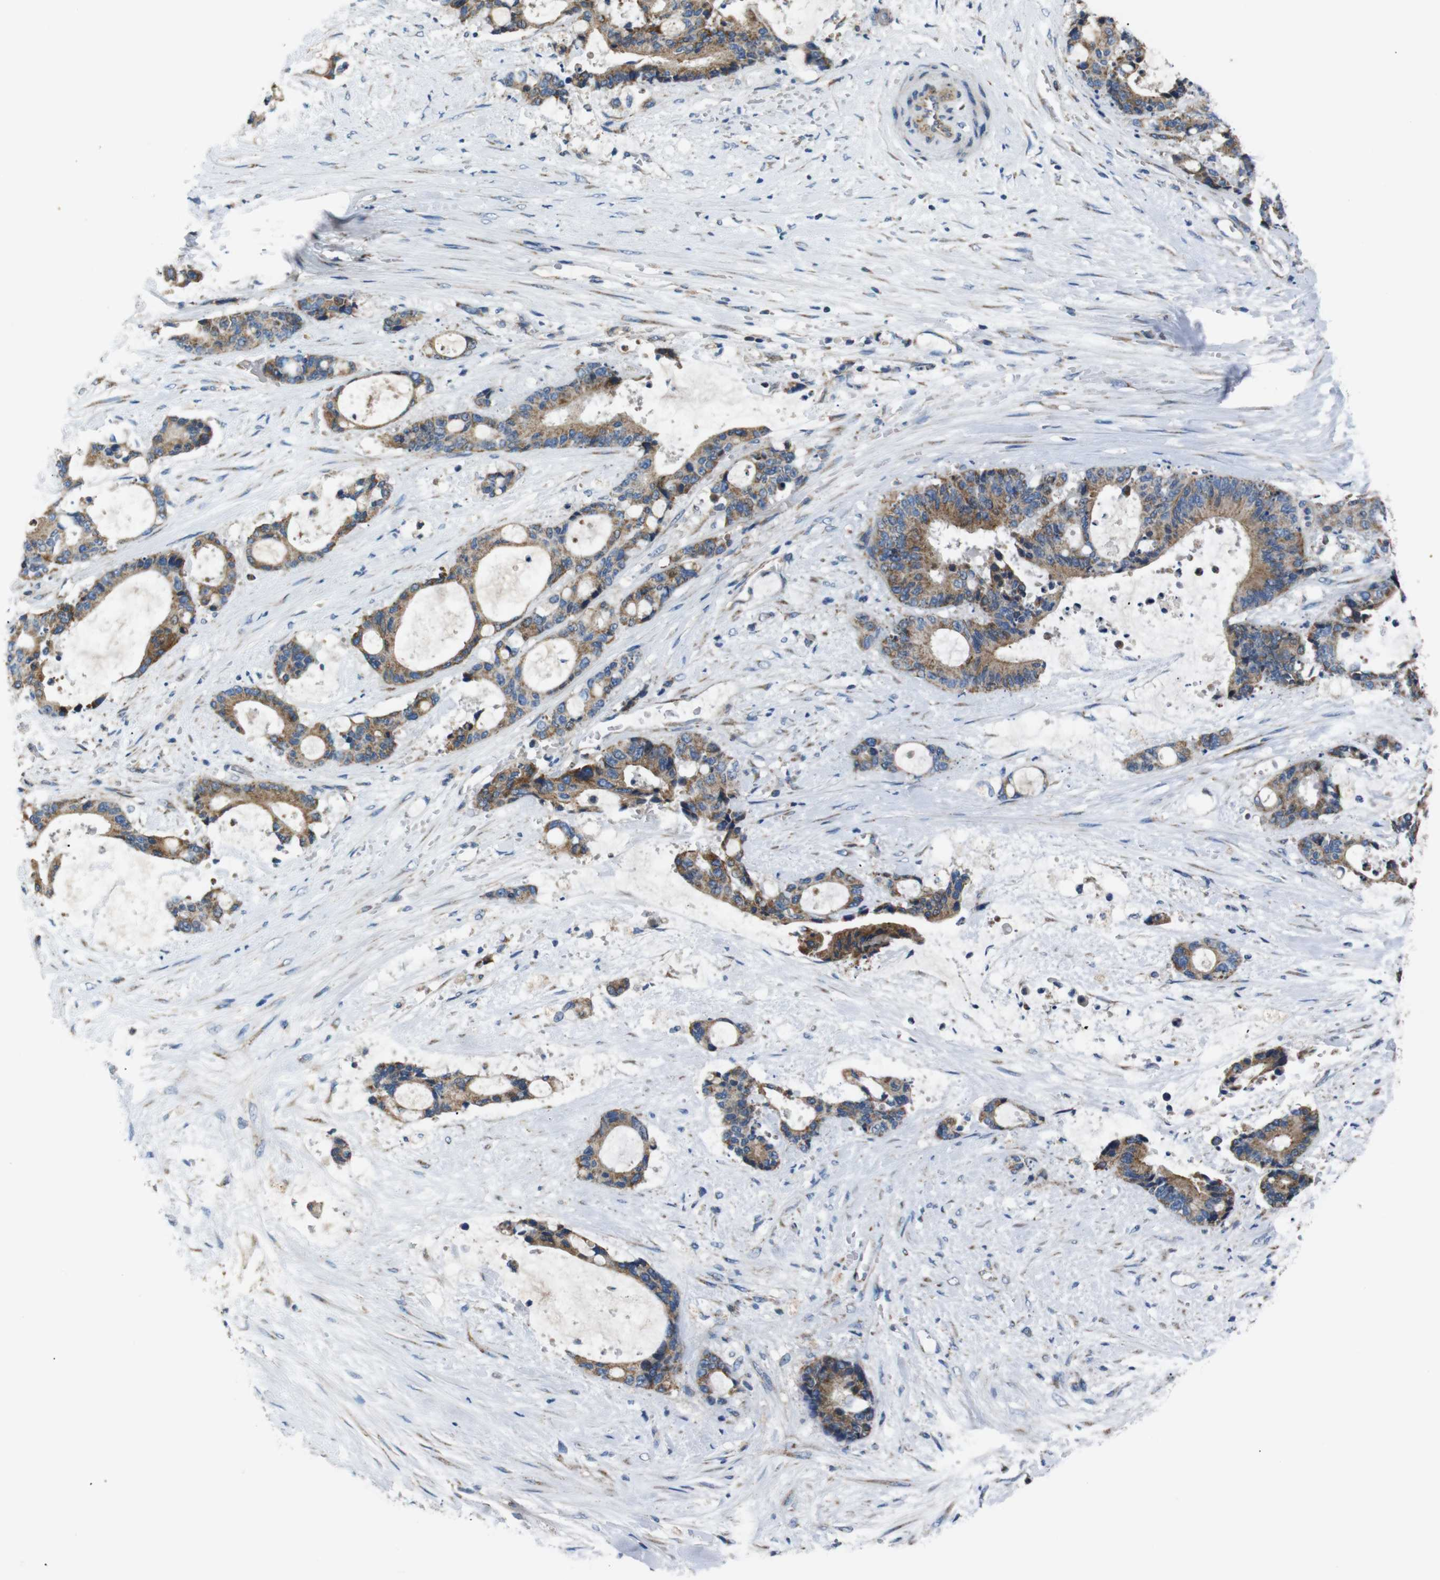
{"staining": {"intensity": "moderate", "quantity": ">75%", "location": "cytoplasmic/membranous"}, "tissue": "liver cancer", "cell_type": "Tumor cells", "image_type": "cancer", "snomed": [{"axis": "morphology", "description": "Normal tissue, NOS"}, {"axis": "morphology", "description": "Cholangiocarcinoma"}, {"axis": "topography", "description": "Liver"}, {"axis": "topography", "description": "Peripheral nerve tissue"}], "caption": "Immunohistochemical staining of human liver cholangiocarcinoma shows medium levels of moderate cytoplasmic/membranous protein staining in approximately >75% of tumor cells.", "gene": "NETO2", "patient": {"sex": "female", "age": 73}}